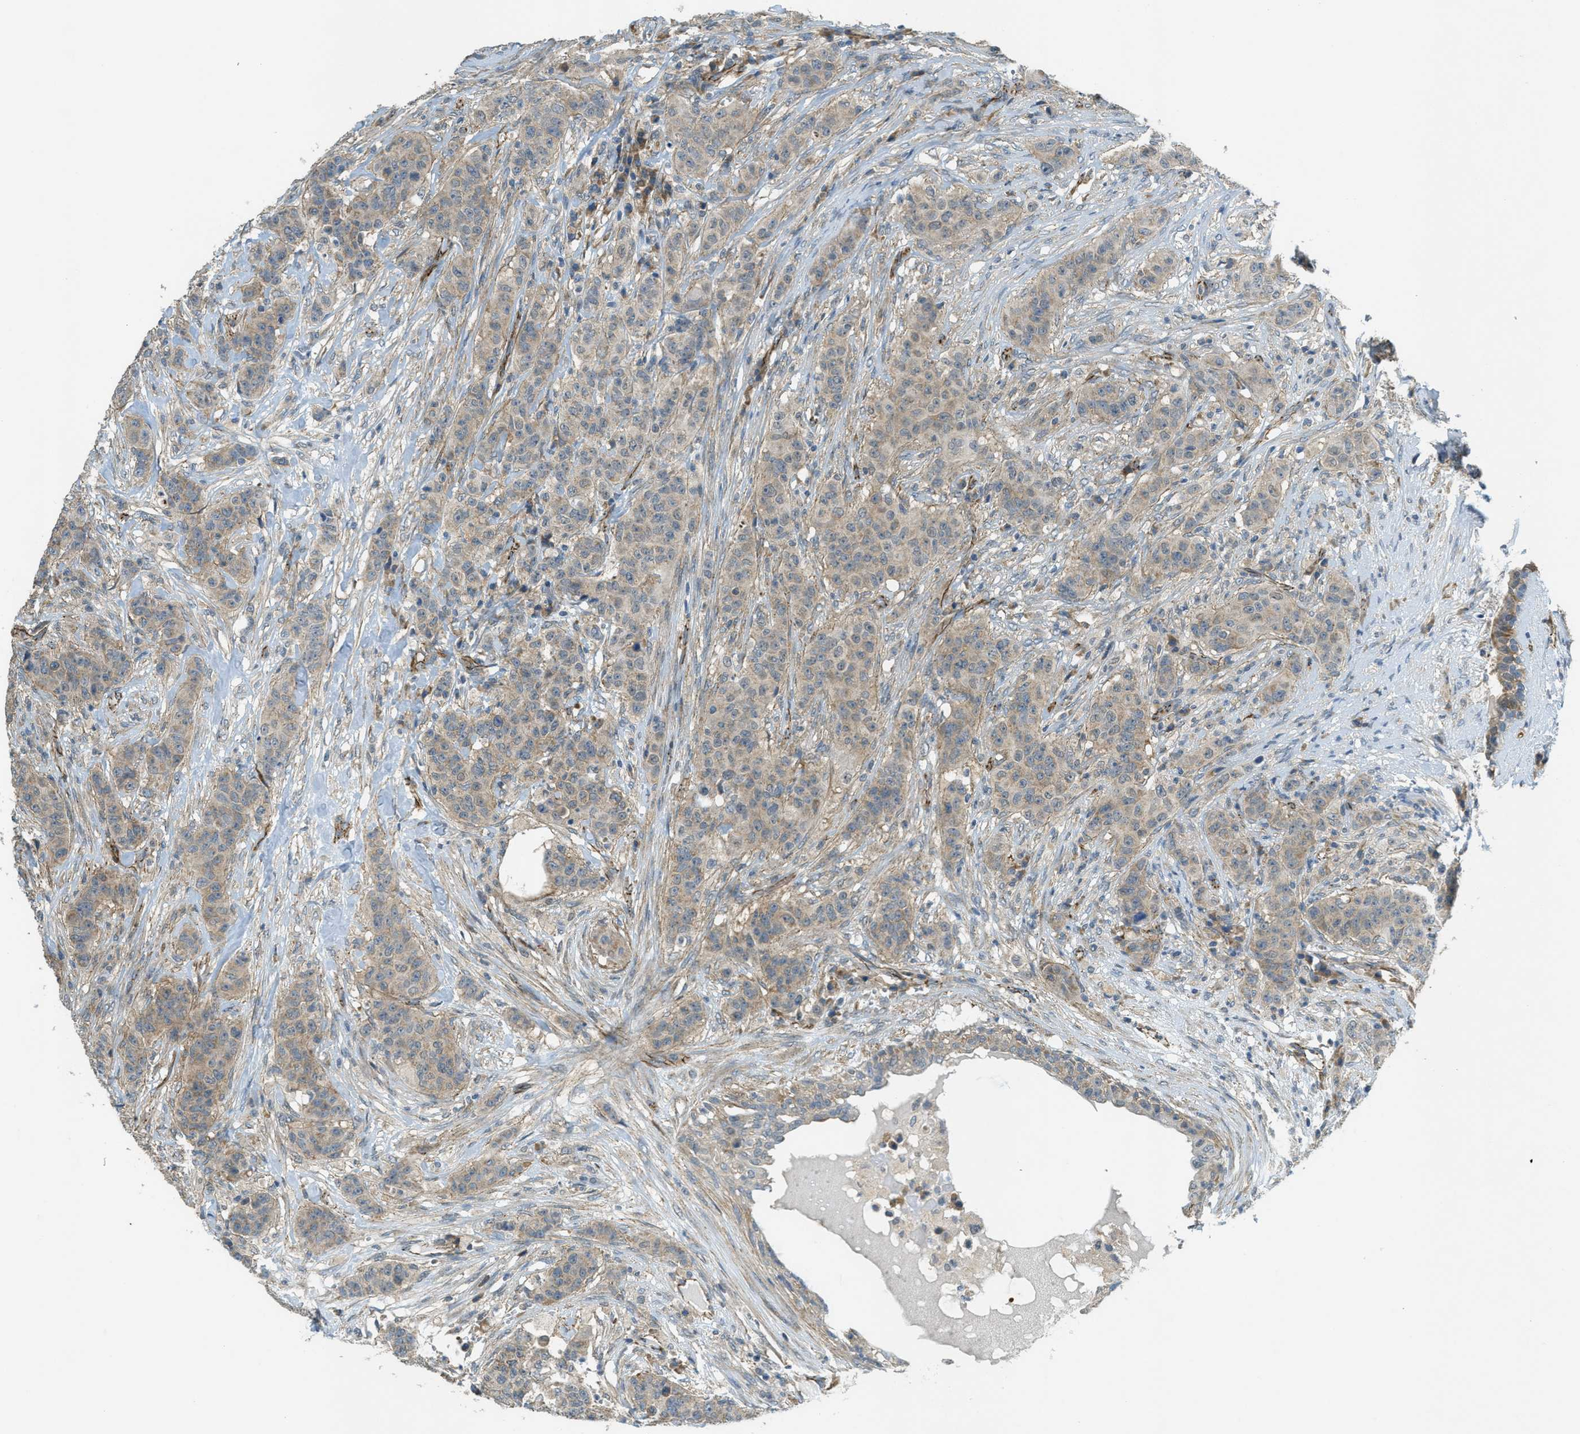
{"staining": {"intensity": "weak", "quantity": ">75%", "location": "cytoplasmic/membranous"}, "tissue": "breast cancer", "cell_type": "Tumor cells", "image_type": "cancer", "snomed": [{"axis": "morphology", "description": "Normal tissue, NOS"}, {"axis": "morphology", "description": "Duct carcinoma"}, {"axis": "topography", "description": "Breast"}], "caption": "DAB (3,3'-diaminobenzidine) immunohistochemical staining of human breast invasive ductal carcinoma shows weak cytoplasmic/membranous protein positivity in approximately >75% of tumor cells. (DAB (3,3'-diaminobenzidine) = brown stain, brightfield microscopy at high magnification).", "gene": "JCAD", "patient": {"sex": "female", "age": 40}}